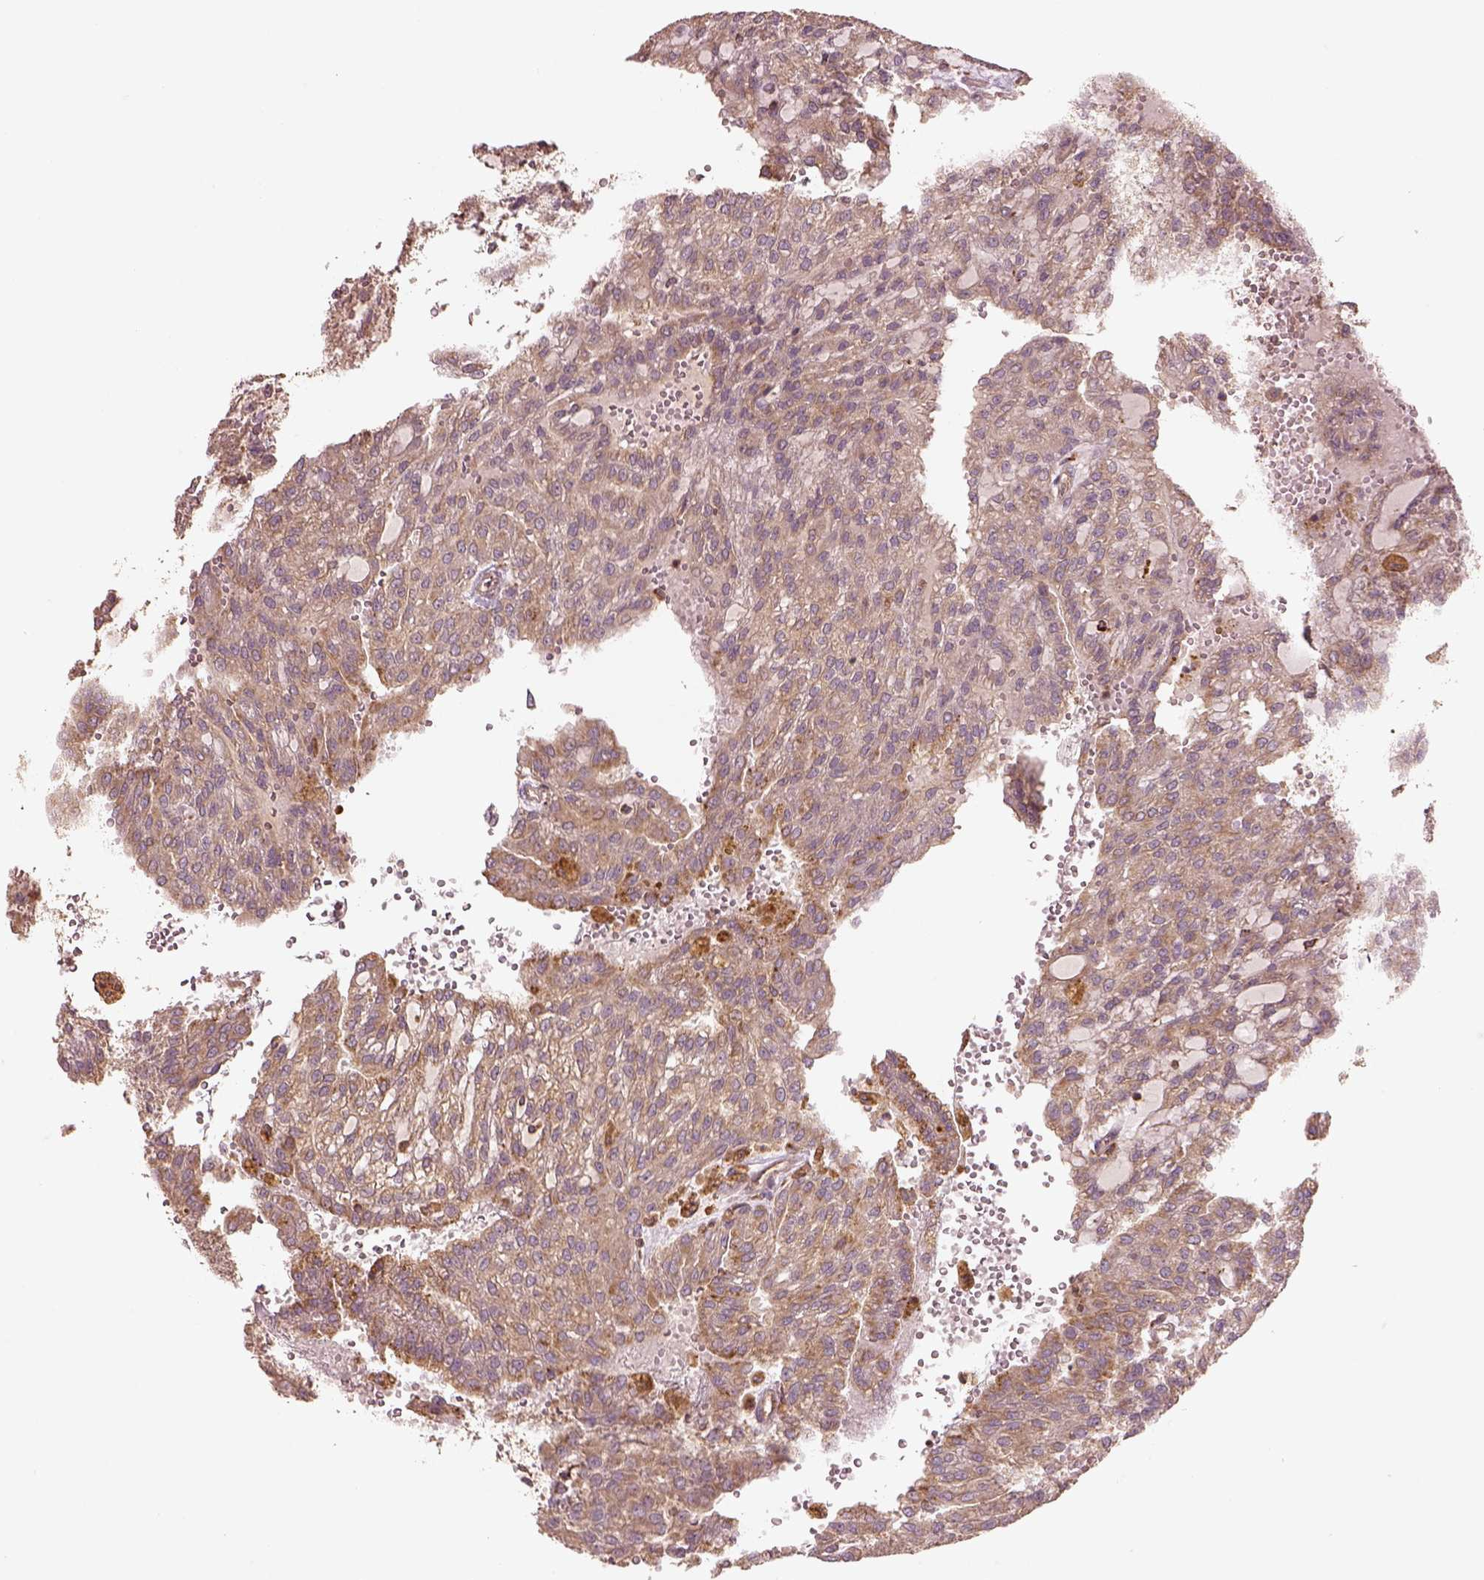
{"staining": {"intensity": "weak", "quantity": ">75%", "location": "cytoplasmic/membranous"}, "tissue": "renal cancer", "cell_type": "Tumor cells", "image_type": "cancer", "snomed": [{"axis": "morphology", "description": "Adenocarcinoma, NOS"}, {"axis": "topography", "description": "Kidney"}], "caption": "About >75% of tumor cells in human renal adenocarcinoma display weak cytoplasmic/membranous protein staining as visualized by brown immunohistochemical staining.", "gene": "TRADD", "patient": {"sex": "male", "age": 63}}